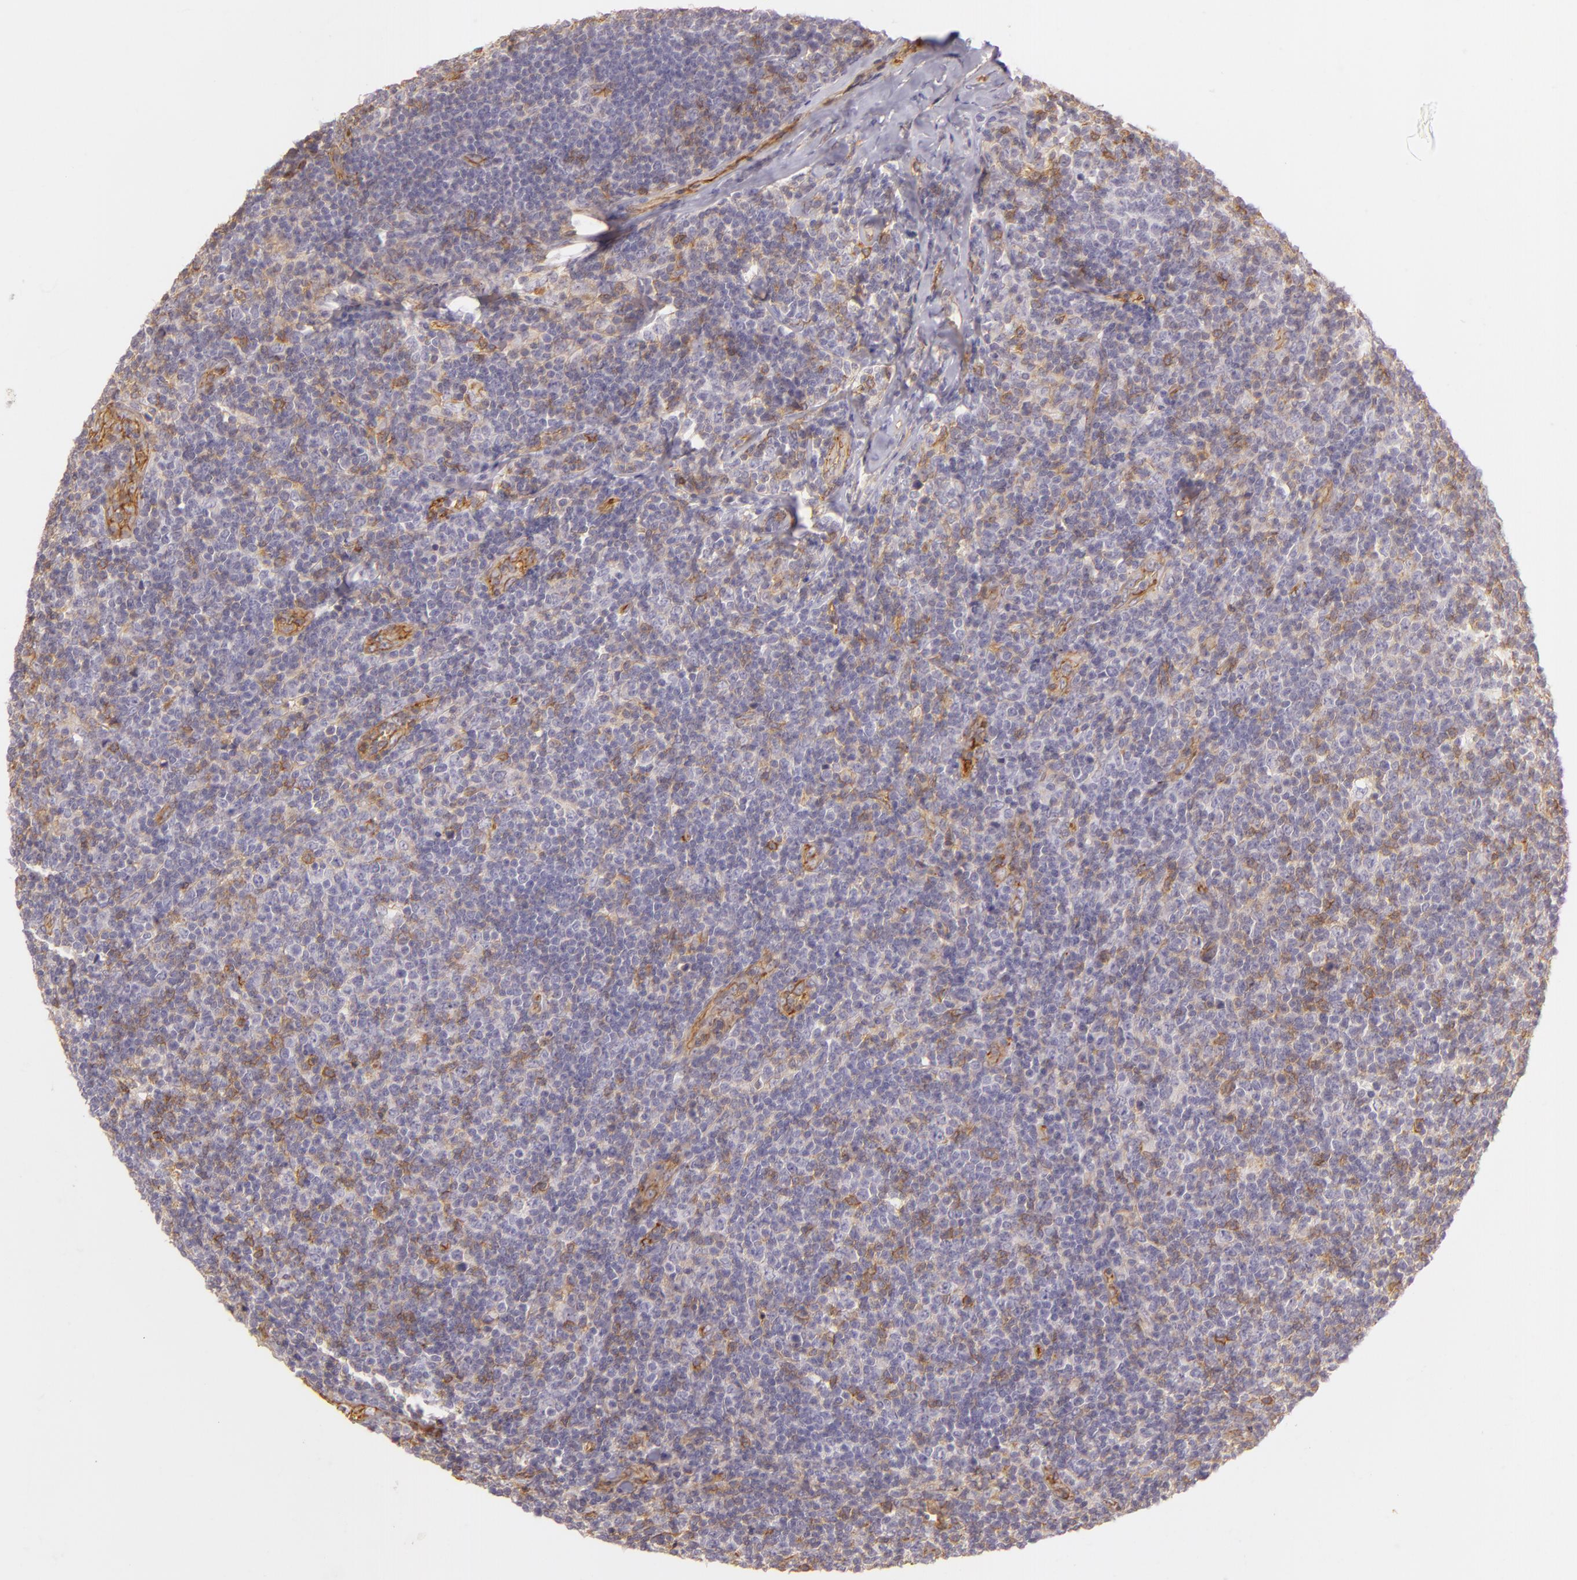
{"staining": {"intensity": "negative", "quantity": "none", "location": "none"}, "tissue": "lymphoma", "cell_type": "Tumor cells", "image_type": "cancer", "snomed": [{"axis": "morphology", "description": "Malignant lymphoma, non-Hodgkin's type, Low grade"}, {"axis": "topography", "description": "Lymph node"}], "caption": "The IHC histopathology image has no significant expression in tumor cells of lymphoma tissue.", "gene": "CD59", "patient": {"sex": "male", "age": 74}}